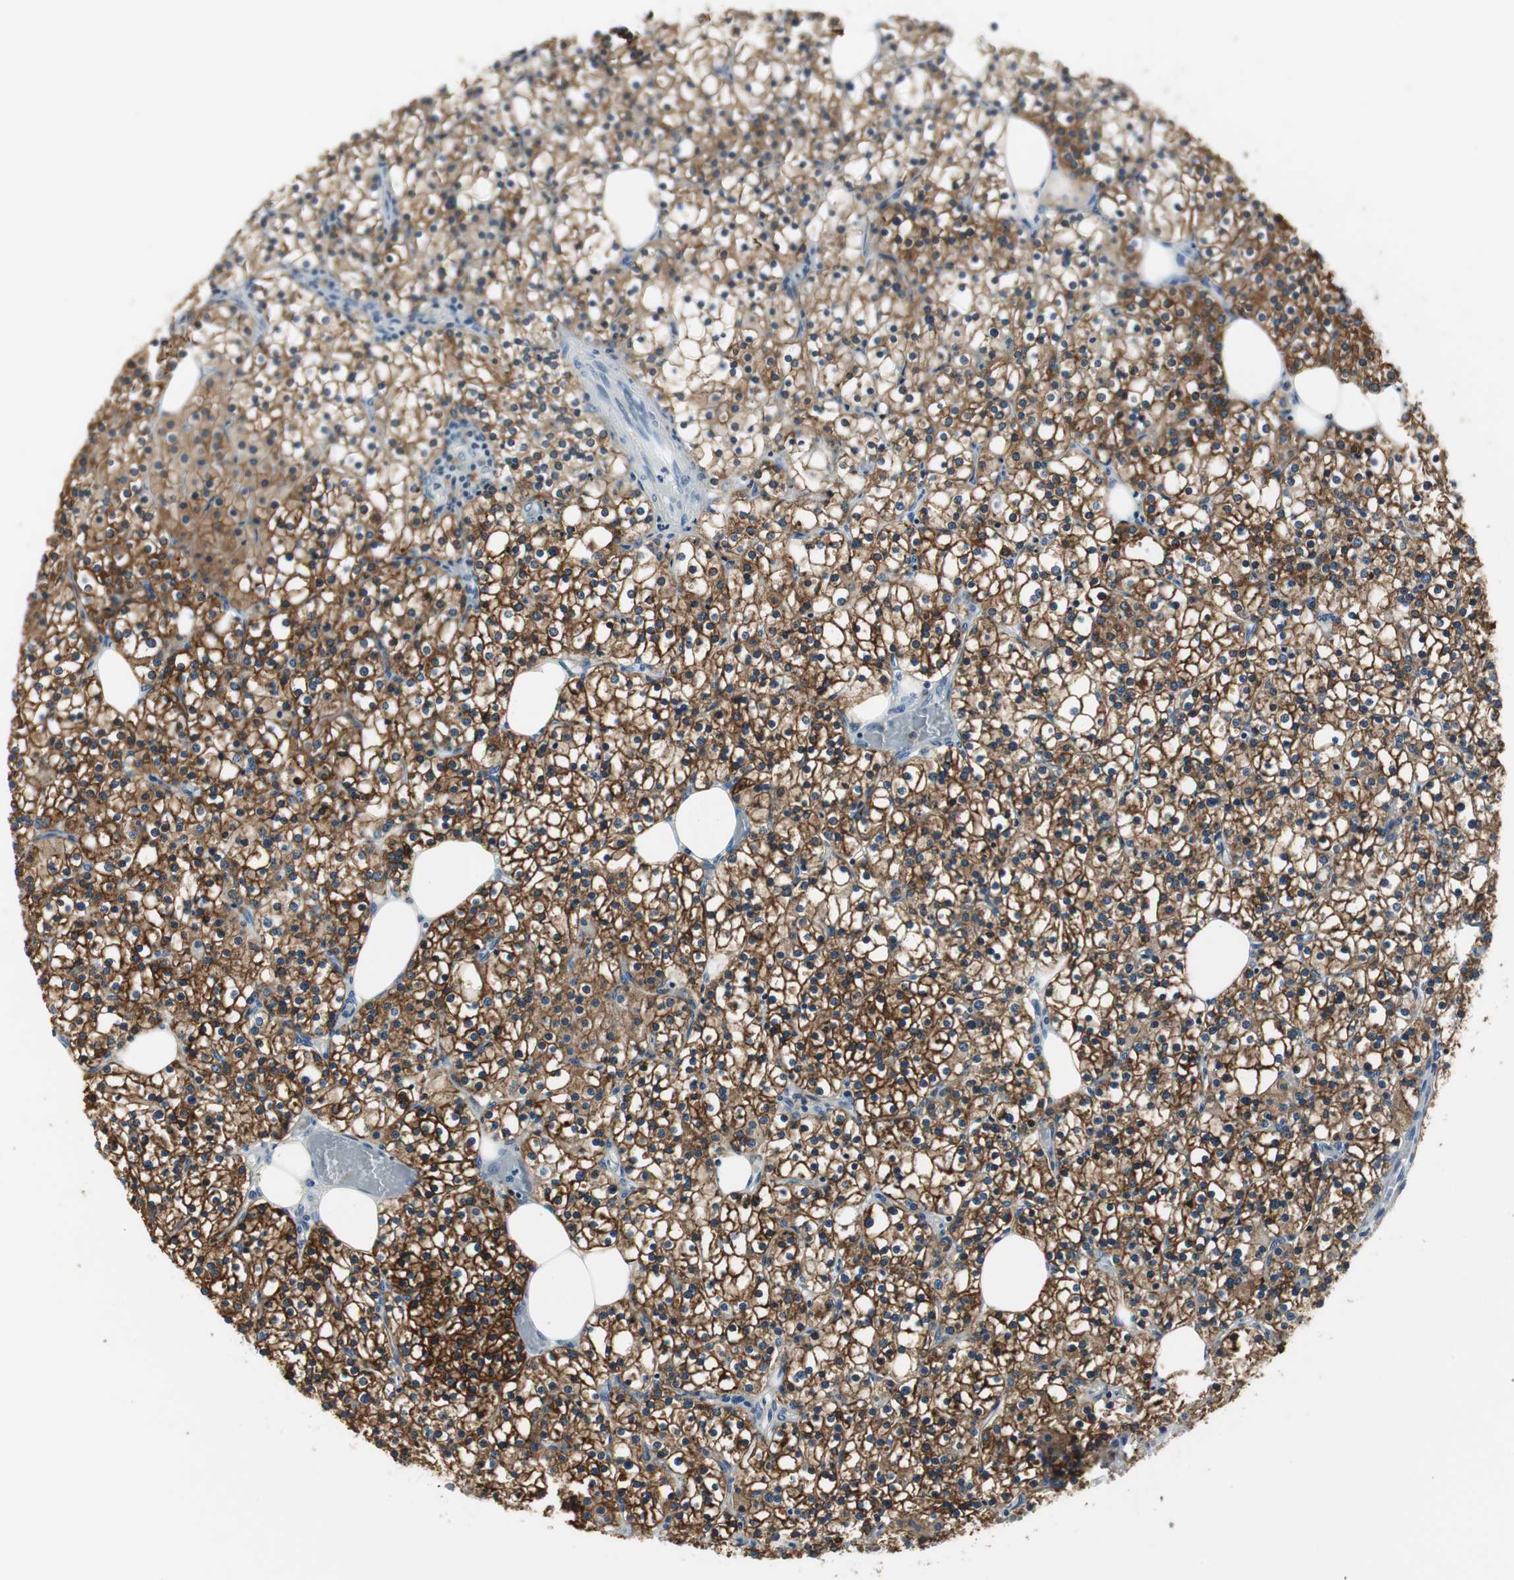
{"staining": {"intensity": "strong", "quantity": ">75%", "location": "cytoplasmic/membranous"}, "tissue": "parathyroid gland", "cell_type": "Glandular cells", "image_type": "normal", "snomed": [{"axis": "morphology", "description": "Normal tissue, NOS"}, {"axis": "topography", "description": "Parathyroid gland"}], "caption": "Protein expression analysis of benign human parathyroid gland reveals strong cytoplasmic/membranous positivity in about >75% of glandular cells.", "gene": "FBP1", "patient": {"sex": "female", "age": 63}}